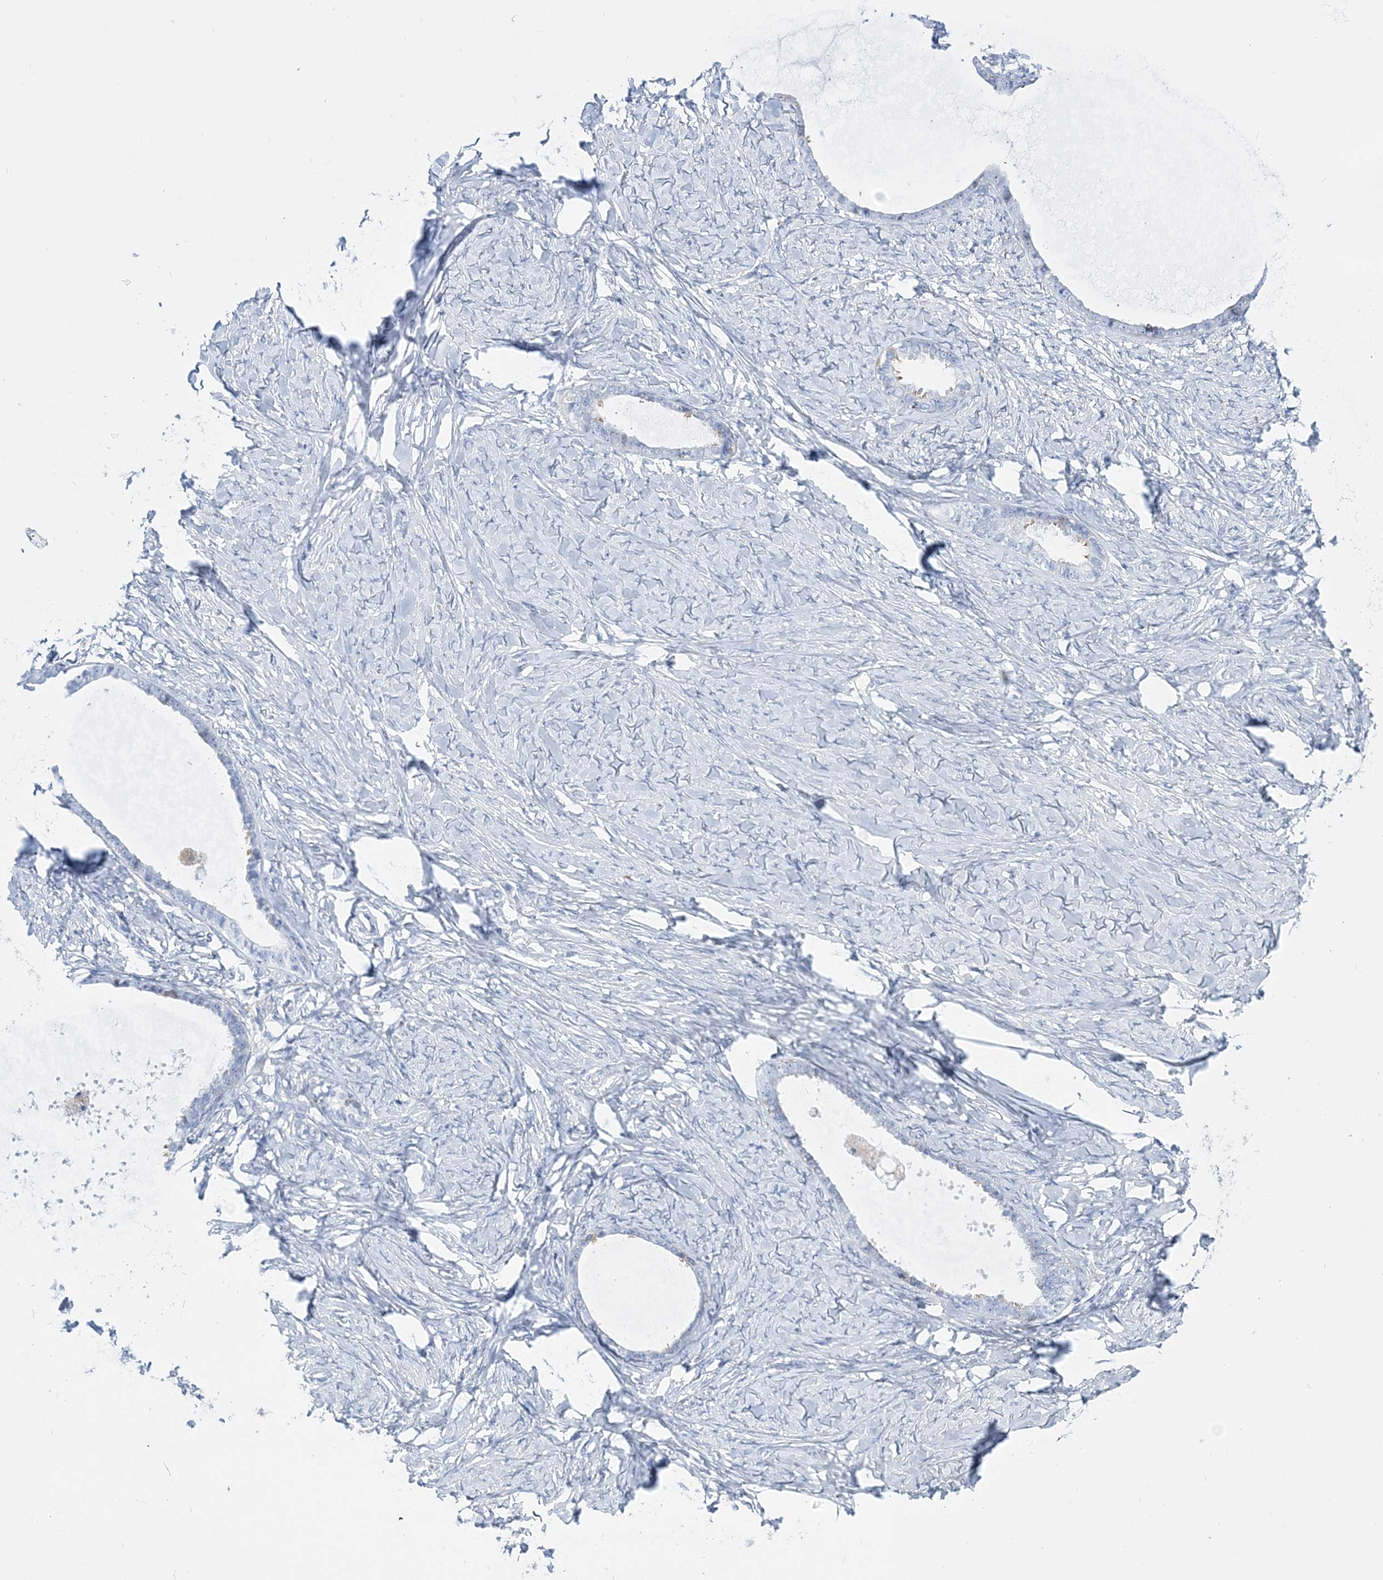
{"staining": {"intensity": "negative", "quantity": "none", "location": "none"}, "tissue": "ovarian cancer", "cell_type": "Tumor cells", "image_type": "cancer", "snomed": [{"axis": "morphology", "description": "Cystadenocarcinoma, serous, NOS"}, {"axis": "topography", "description": "Ovary"}], "caption": "Tumor cells are negative for protein expression in human serous cystadenocarcinoma (ovarian).", "gene": "TSPYL6", "patient": {"sex": "female", "age": 79}}